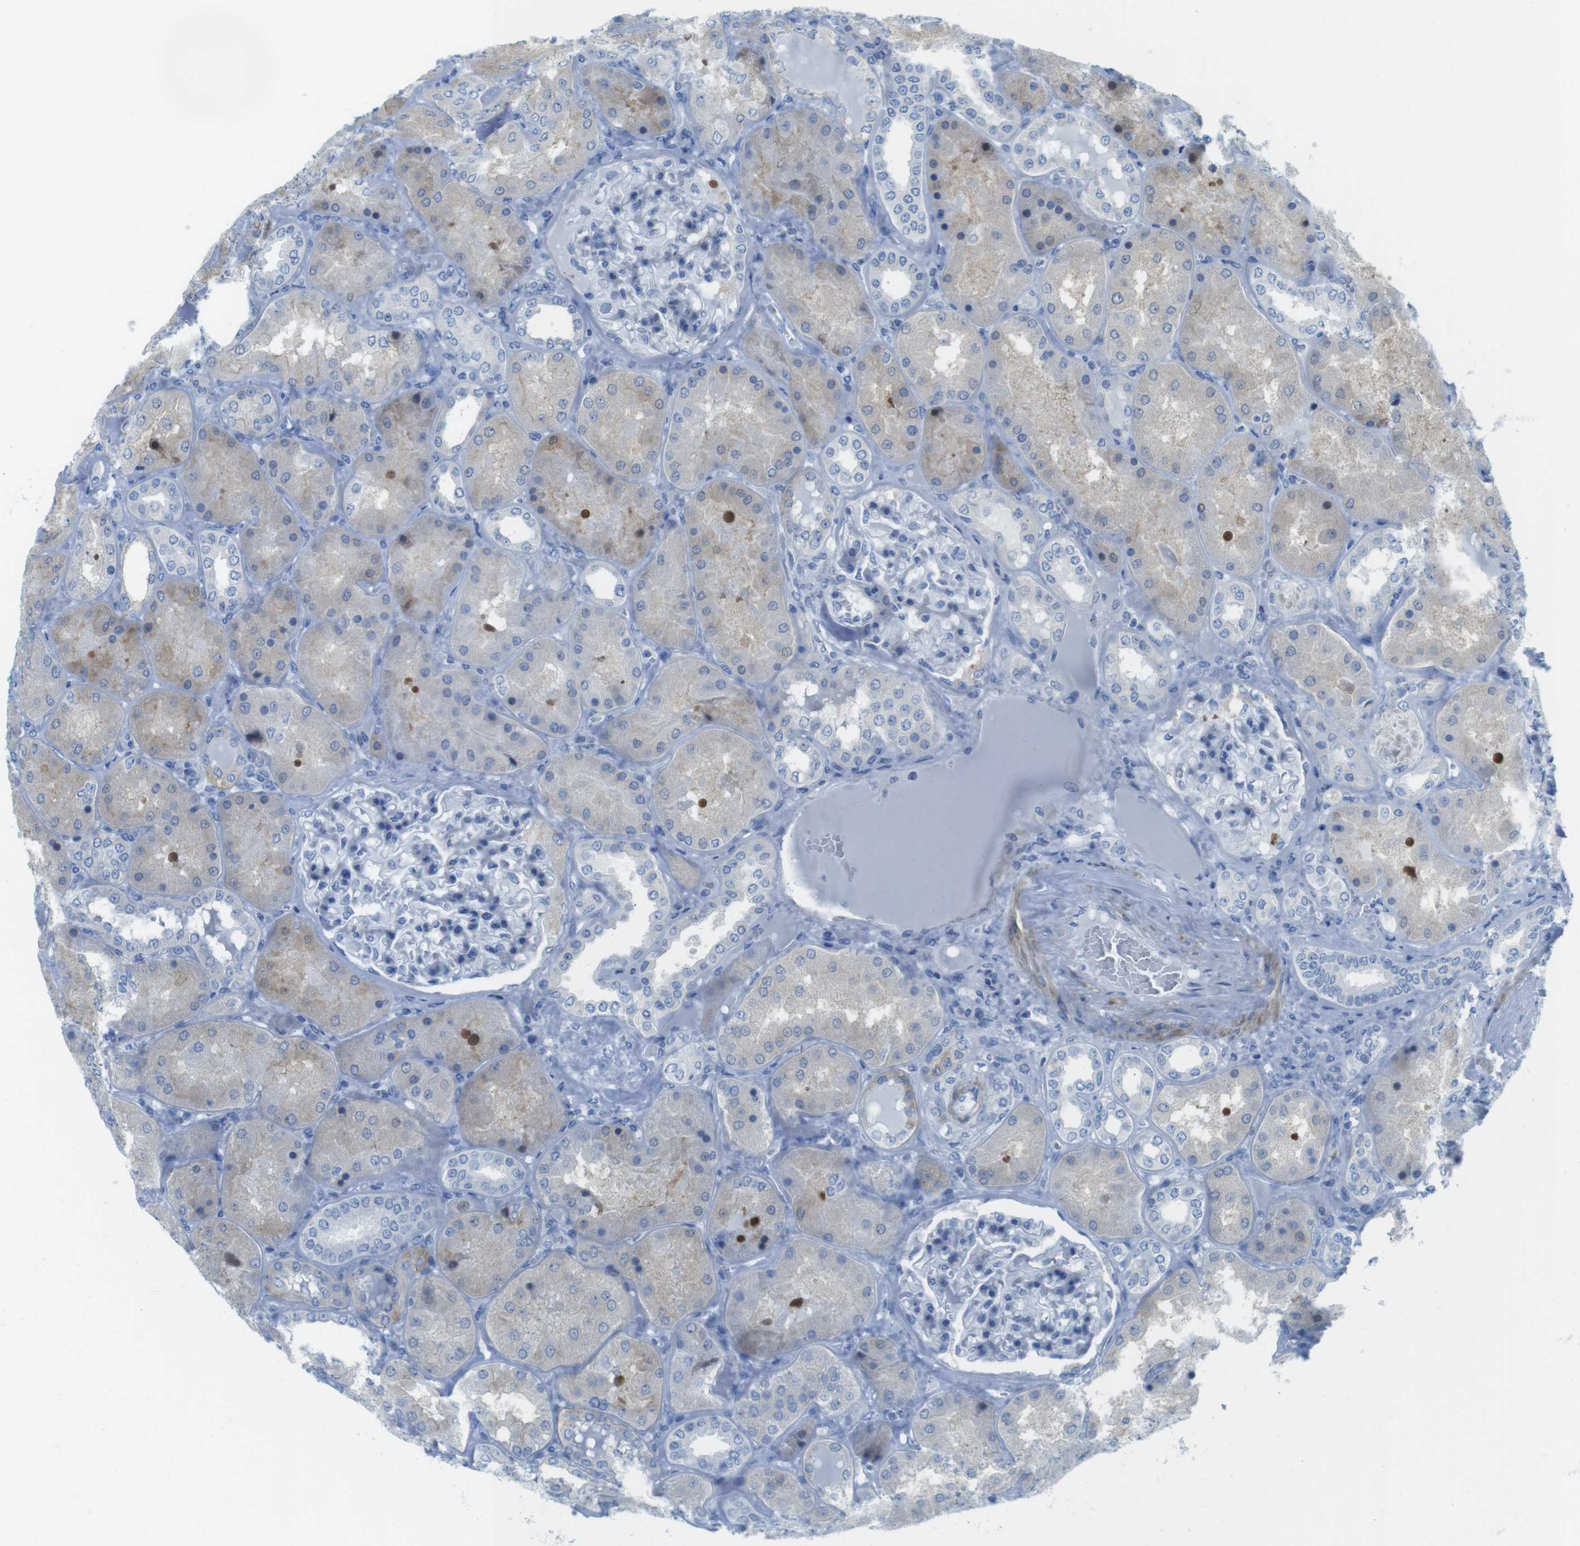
{"staining": {"intensity": "negative", "quantity": "none", "location": "none"}, "tissue": "kidney", "cell_type": "Cells in glomeruli", "image_type": "normal", "snomed": [{"axis": "morphology", "description": "Normal tissue, NOS"}, {"axis": "topography", "description": "Kidney"}], "caption": "This is a image of immunohistochemistry staining of normal kidney, which shows no positivity in cells in glomeruli. (Brightfield microscopy of DAB immunohistochemistry at high magnification).", "gene": "ASIC5", "patient": {"sex": "female", "age": 56}}